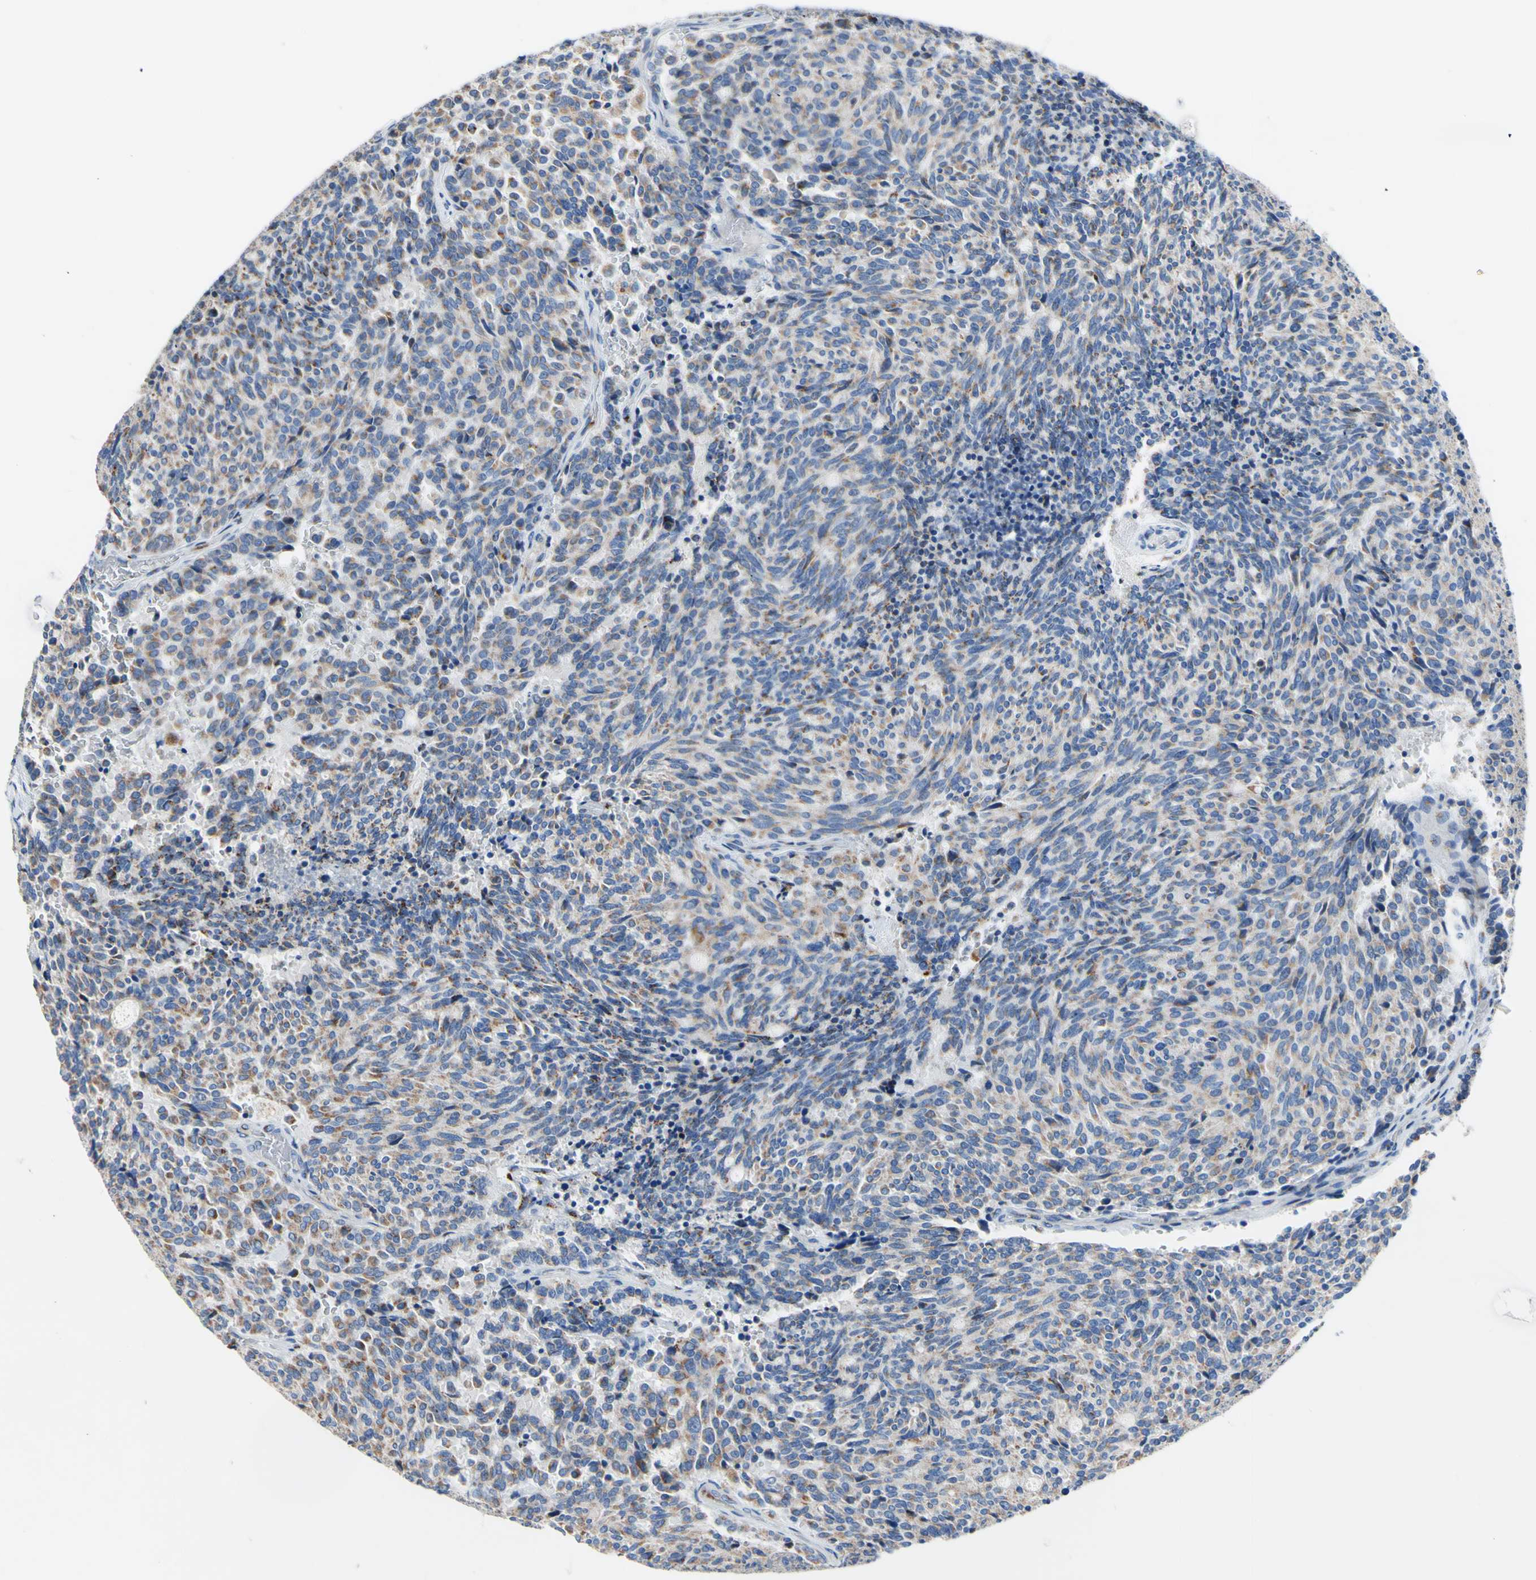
{"staining": {"intensity": "weak", "quantity": "25%-75%", "location": "cytoplasmic/membranous"}, "tissue": "carcinoid", "cell_type": "Tumor cells", "image_type": "cancer", "snomed": [{"axis": "morphology", "description": "Carcinoid, malignant, NOS"}, {"axis": "topography", "description": "Pancreas"}], "caption": "Protein analysis of malignant carcinoid tissue demonstrates weak cytoplasmic/membranous expression in approximately 25%-75% of tumor cells. (DAB IHC with brightfield microscopy, high magnification).", "gene": "GALNT2", "patient": {"sex": "female", "age": 54}}